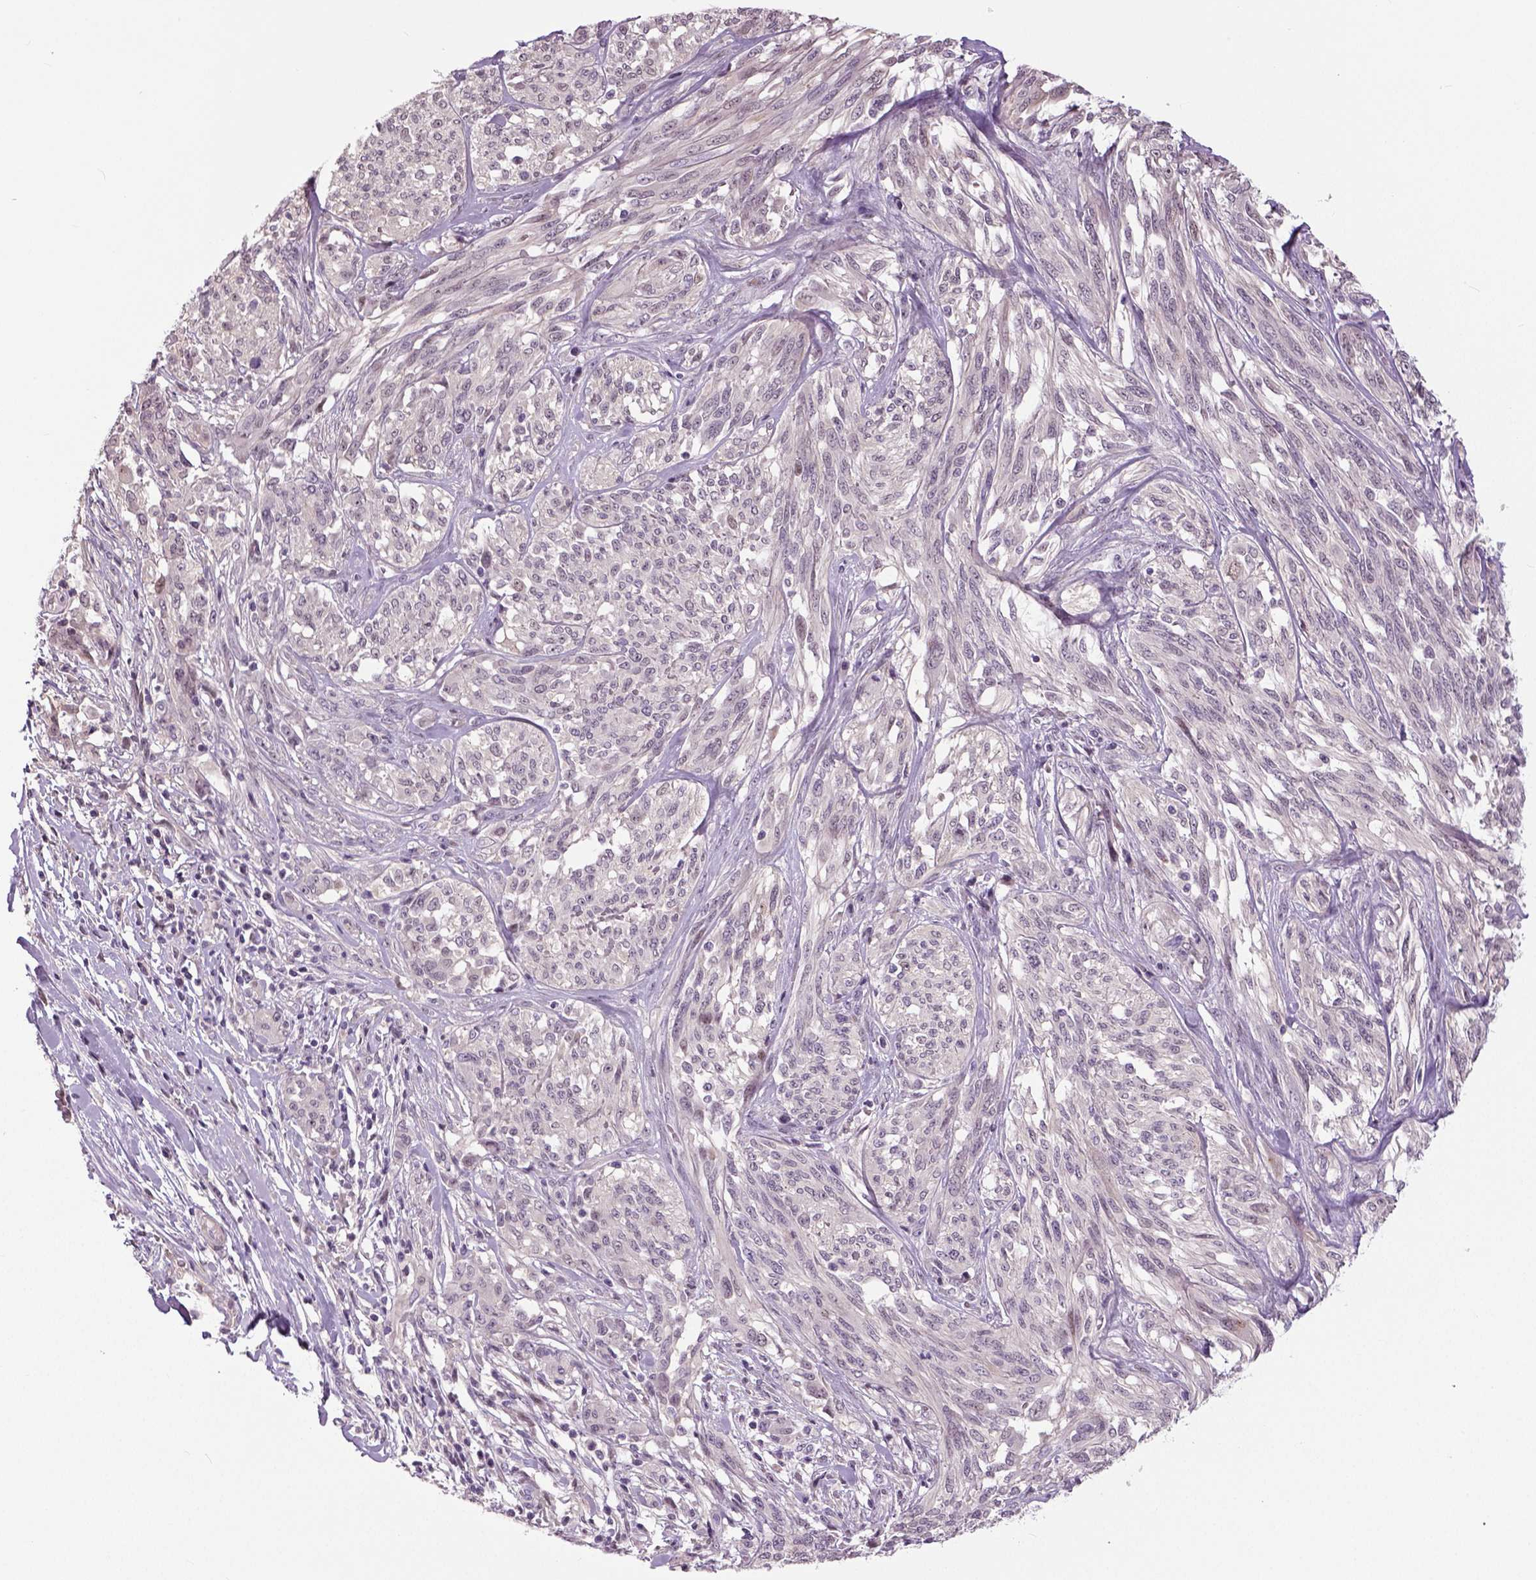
{"staining": {"intensity": "negative", "quantity": "none", "location": "none"}, "tissue": "melanoma", "cell_type": "Tumor cells", "image_type": "cancer", "snomed": [{"axis": "morphology", "description": "Malignant melanoma, NOS"}, {"axis": "topography", "description": "Skin"}], "caption": "Tumor cells show no significant positivity in melanoma.", "gene": "NECAB1", "patient": {"sex": "female", "age": 91}}